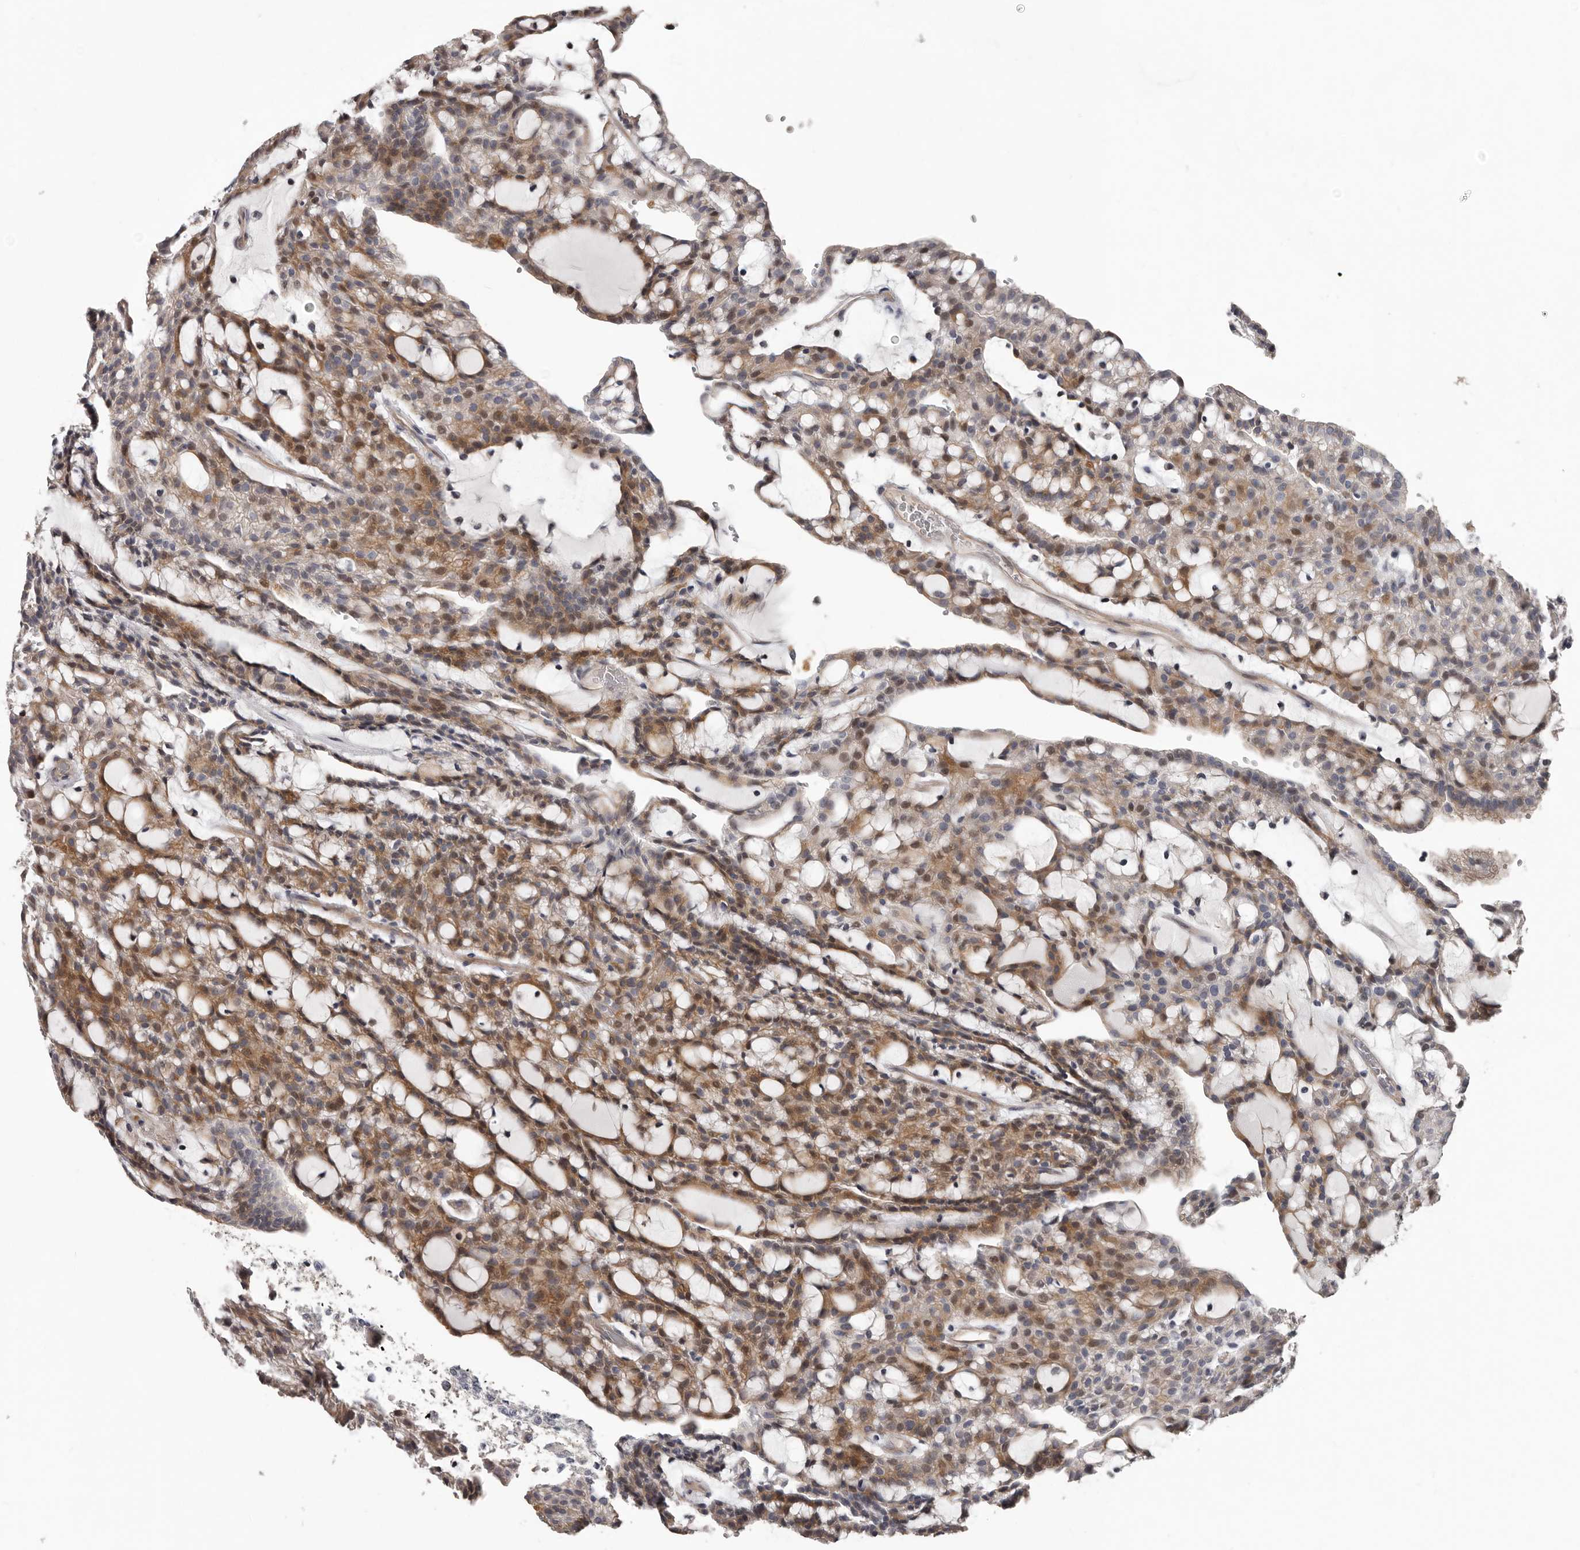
{"staining": {"intensity": "moderate", "quantity": ">75%", "location": "cytoplasmic/membranous,nuclear"}, "tissue": "renal cancer", "cell_type": "Tumor cells", "image_type": "cancer", "snomed": [{"axis": "morphology", "description": "Adenocarcinoma, NOS"}, {"axis": "topography", "description": "Kidney"}], "caption": "Brown immunohistochemical staining in renal cancer displays moderate cytoplasmic/membranous and nuclear expression in approximately >75% of tumor cells. Using DAB (3,3'-diaminobenzidine) (brown) and hematoxylin (blue) stains, captured at high magnification using brightfield microscopy.", "gene": "RNF217", "patient": {"sex": "male", "age": 63}}